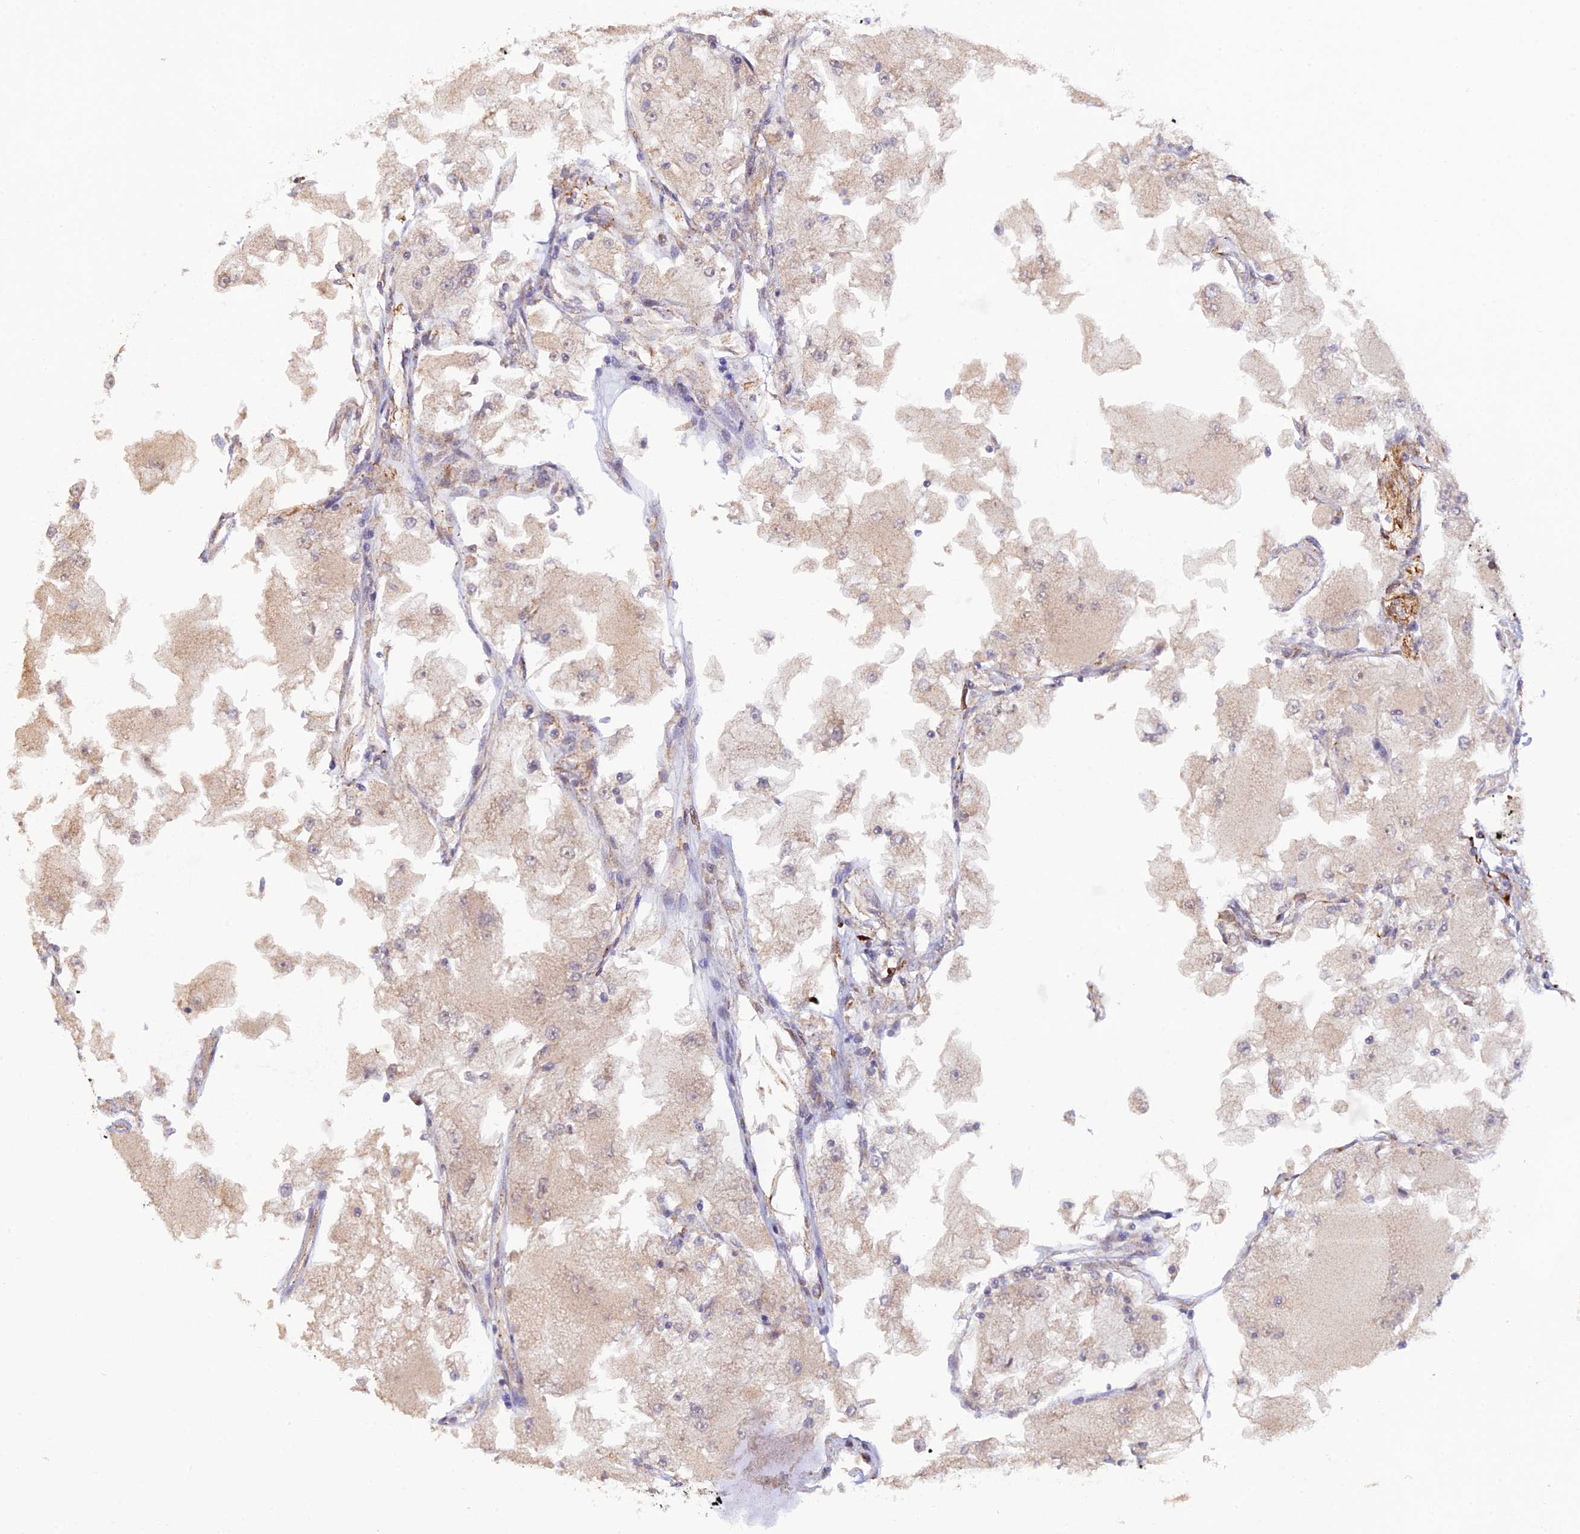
{"staining": {"intensity": "weak", "quantity": "<25%", "location": "cytoplasmic/membranous"}, "tissue": "renal cancer", "cell_type": "Tumor cells", "image_type": "cancer", "snomed": [{"axis": "morphology", "description": "Adenocarcinoma, NOS"}, {"axis": "topography", "description": "Kidney"}], "caption": "An immunohistochemistry (IHC) image of adenocarcinoma (renal) is shown. There is no staining in tumor cells of adenocarcinoma (renal).", "gene": "P3H3", "patient": {"sex": "female", "age": 72}}